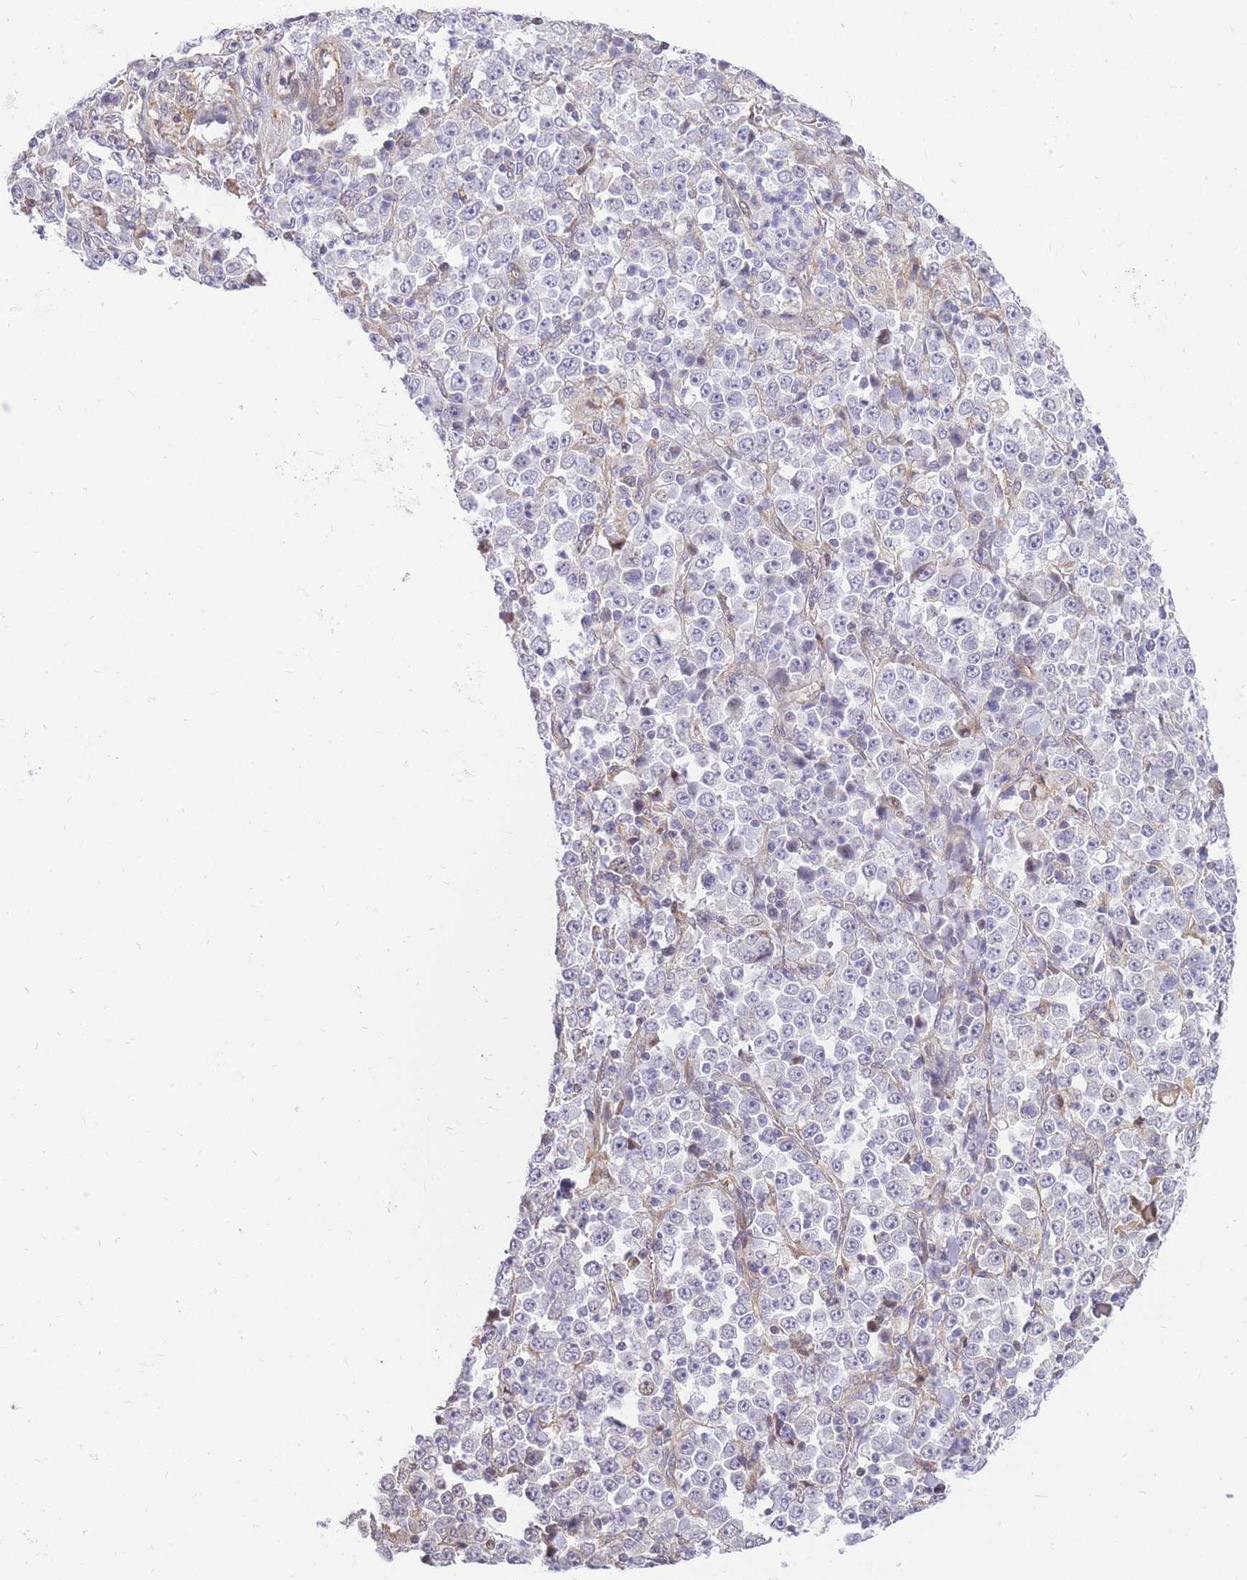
{"staining": {"intensity": "negative", "quantity": "none", "location": "none"}, "tissue": "stomach cancer", "cell_type": "Tumor cells", "image_type": "cancer", "snomed": [{"axis": "morphology", "description": "Normal tissue, NOS"}, {"axis": "morphology", "description": "Adenocarcinoma, NOS"}, {"axis": "topography", "description": "Stomach, upper"}, {"axis": "topography", "description": "Stomach"}], "caption": "The image reveals no significant expression in tumor cells of stomach cancer (adenocarcinoma).", "gene": "S100PBP", "patient": {"sex": "male", "age": 59}}